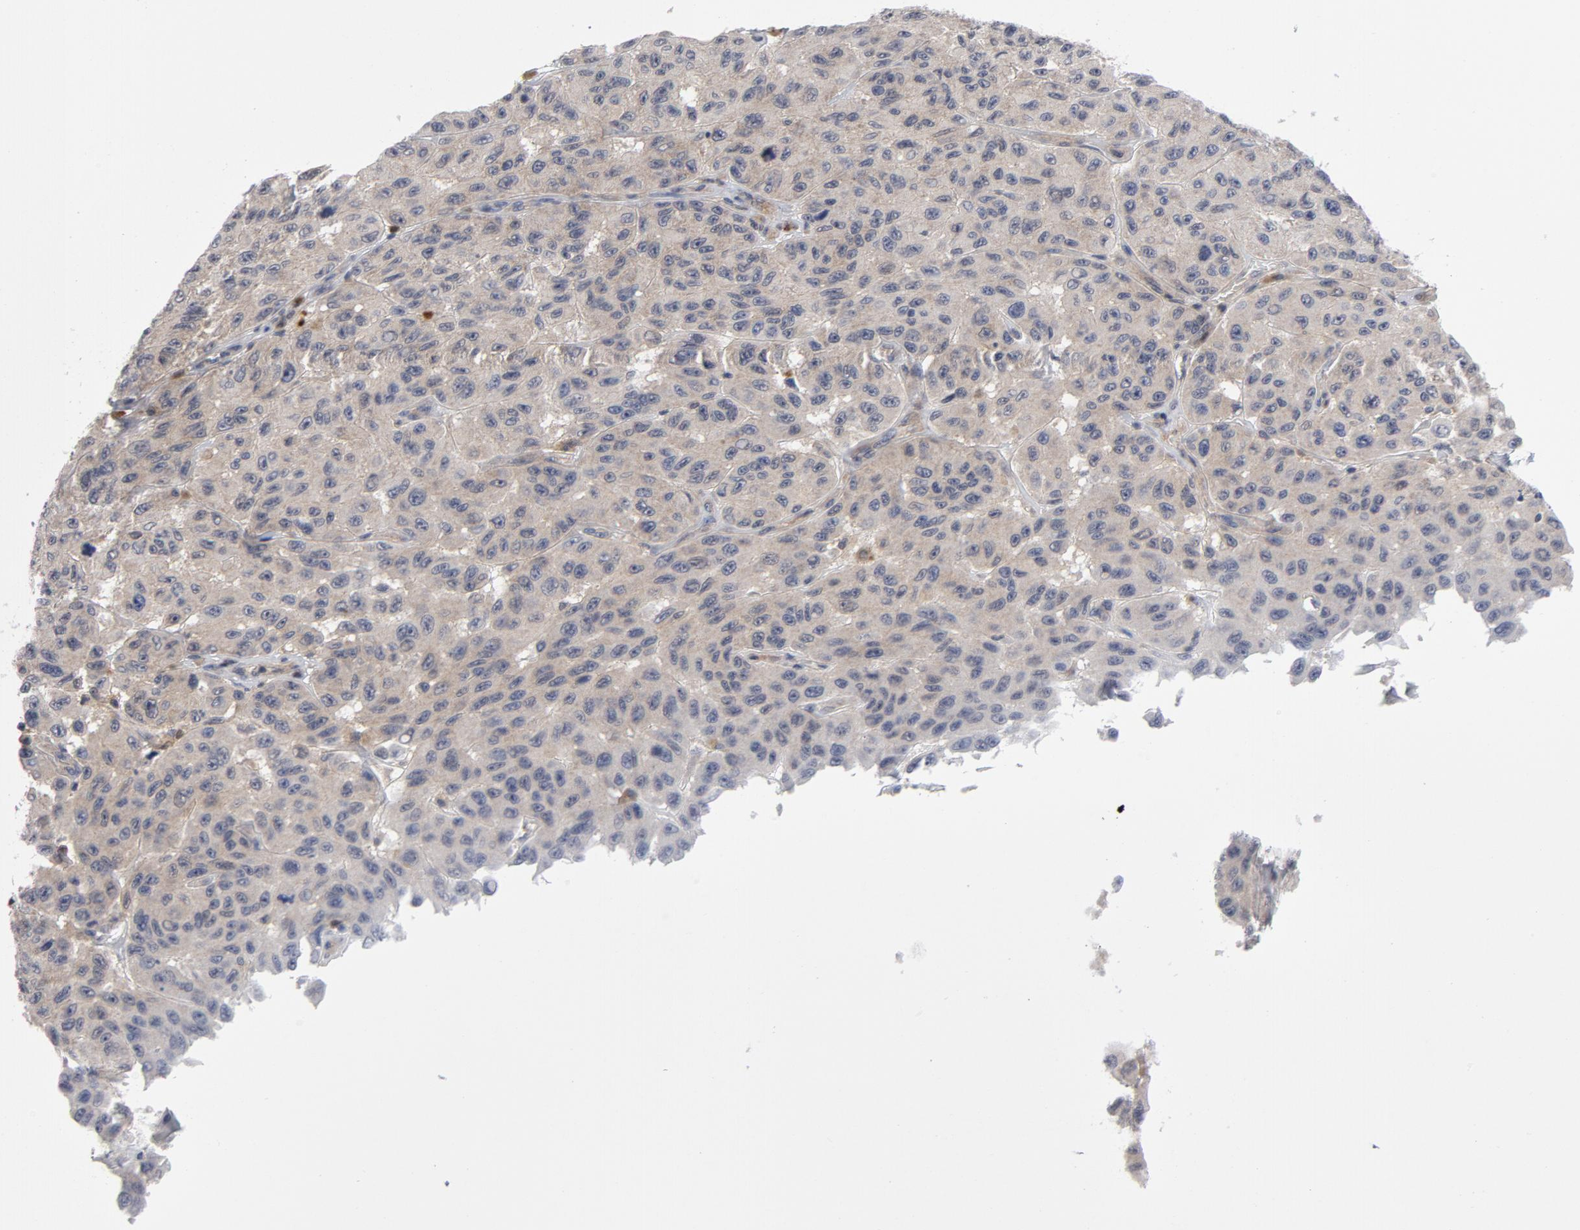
{"staining": {"intensity": "negative", "quantity": "none", "location": "none"}, "tissue": "melanoma", "cell_type": "Tumor cells", "image_type": "cancer", "snomed": [{"axis": "morphology", "description": "Malignant melanoma, NOS"}, {"axis": "topography", "description": "Skin"}], "caption": "Tumor cells show no significant positivity in melanoma.", "gene": "TRADD", "patient": {"sex": "male", "age": 30}}